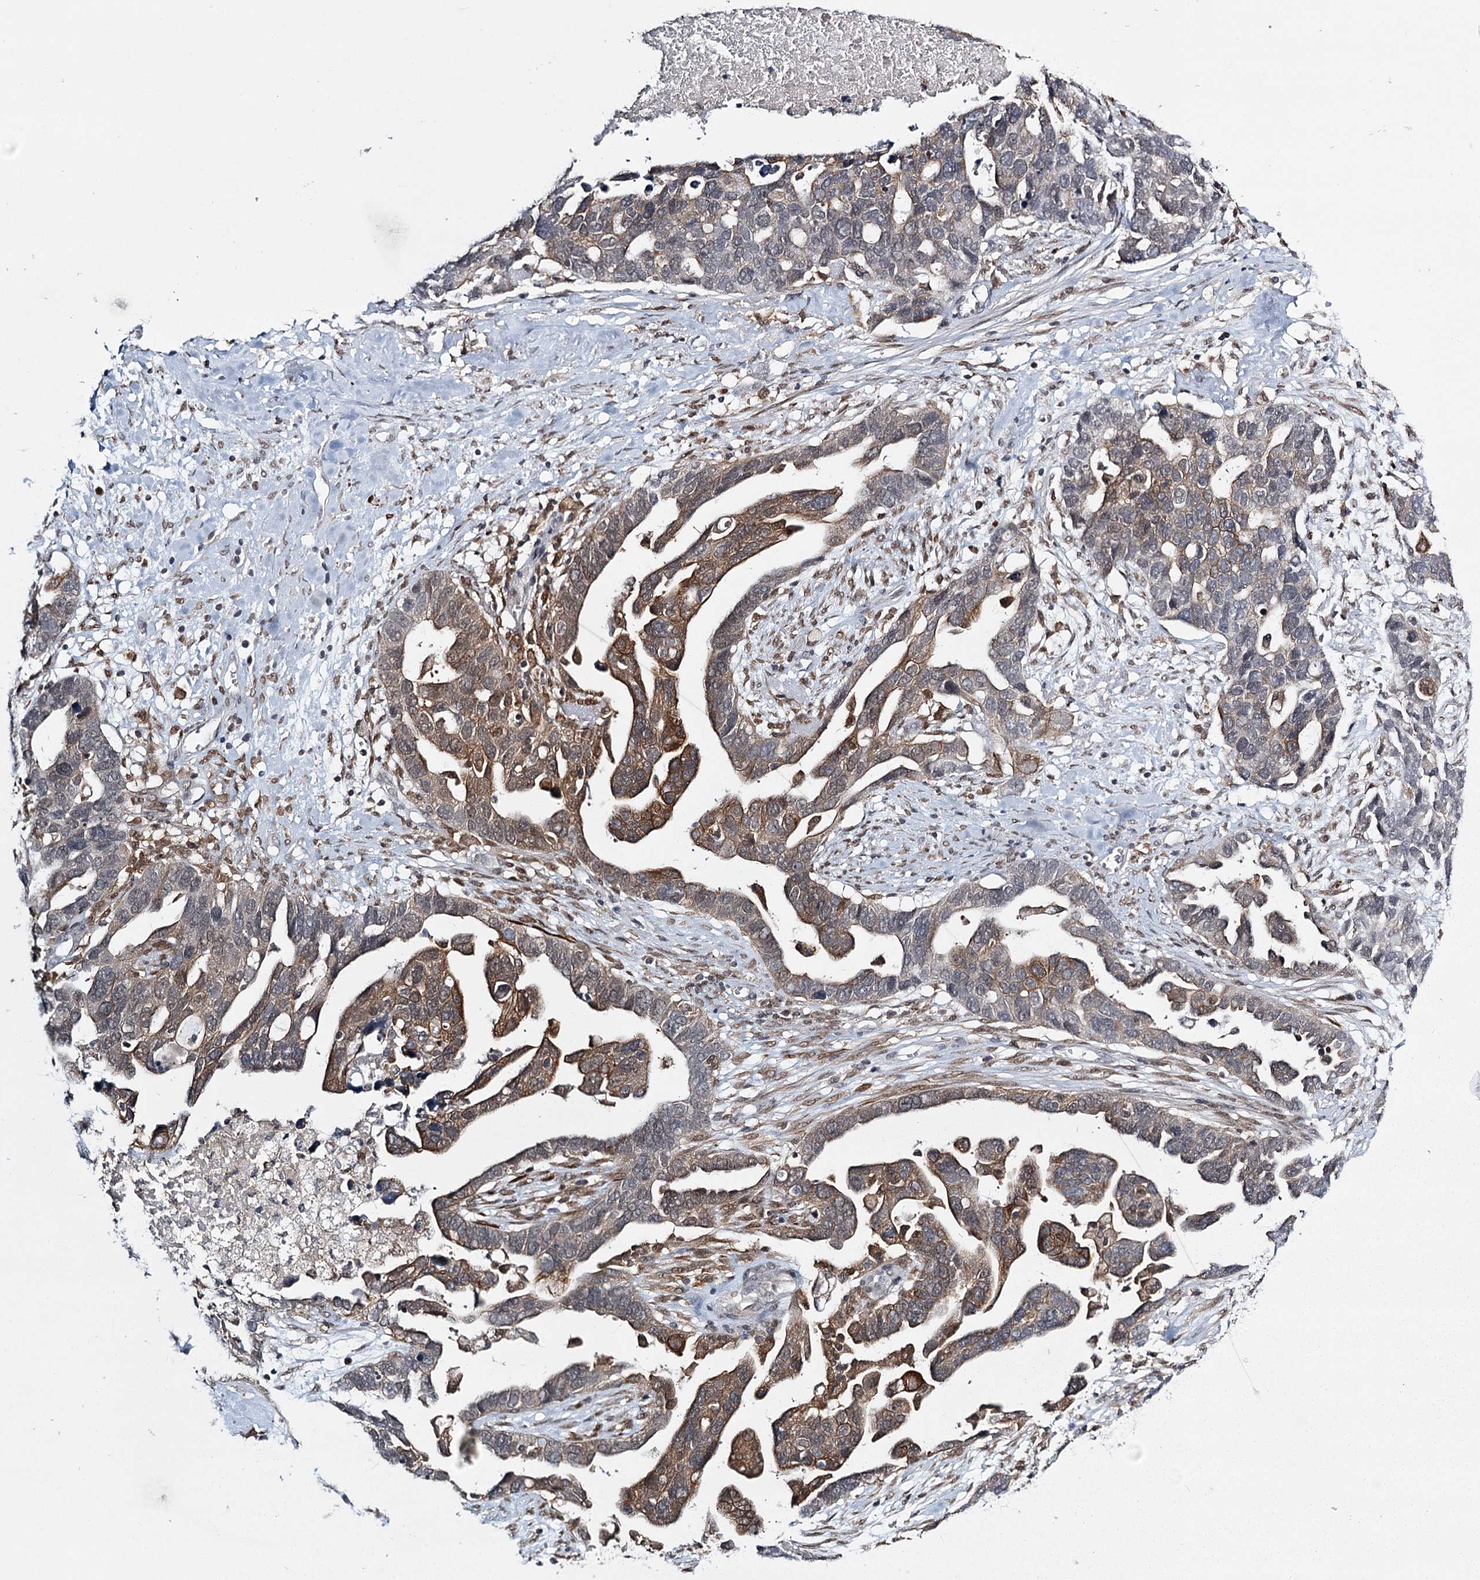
{"staining": {"intensity": "moderate", "quantity": "25%-75%", "location": "cytoplasmic/membranous"}, "tissue": "ovarian cancer", "cell_type": "Tumor cells", "image_type": "cancer", "snomed": [{"axis": "morphology", "description": "Cystadenocarcinoma, serous, NOS"}, {"axis": "topography", "description": "Ovary"}], "caption": "Ovarian cancer stained for a protein (brown) demonstrates moderate cytoplasmic/membranous positive expression in about 25%-75% of tumor cells.", "gene": "TMEM70", "patient": {"sex": "female", "age": 54}}